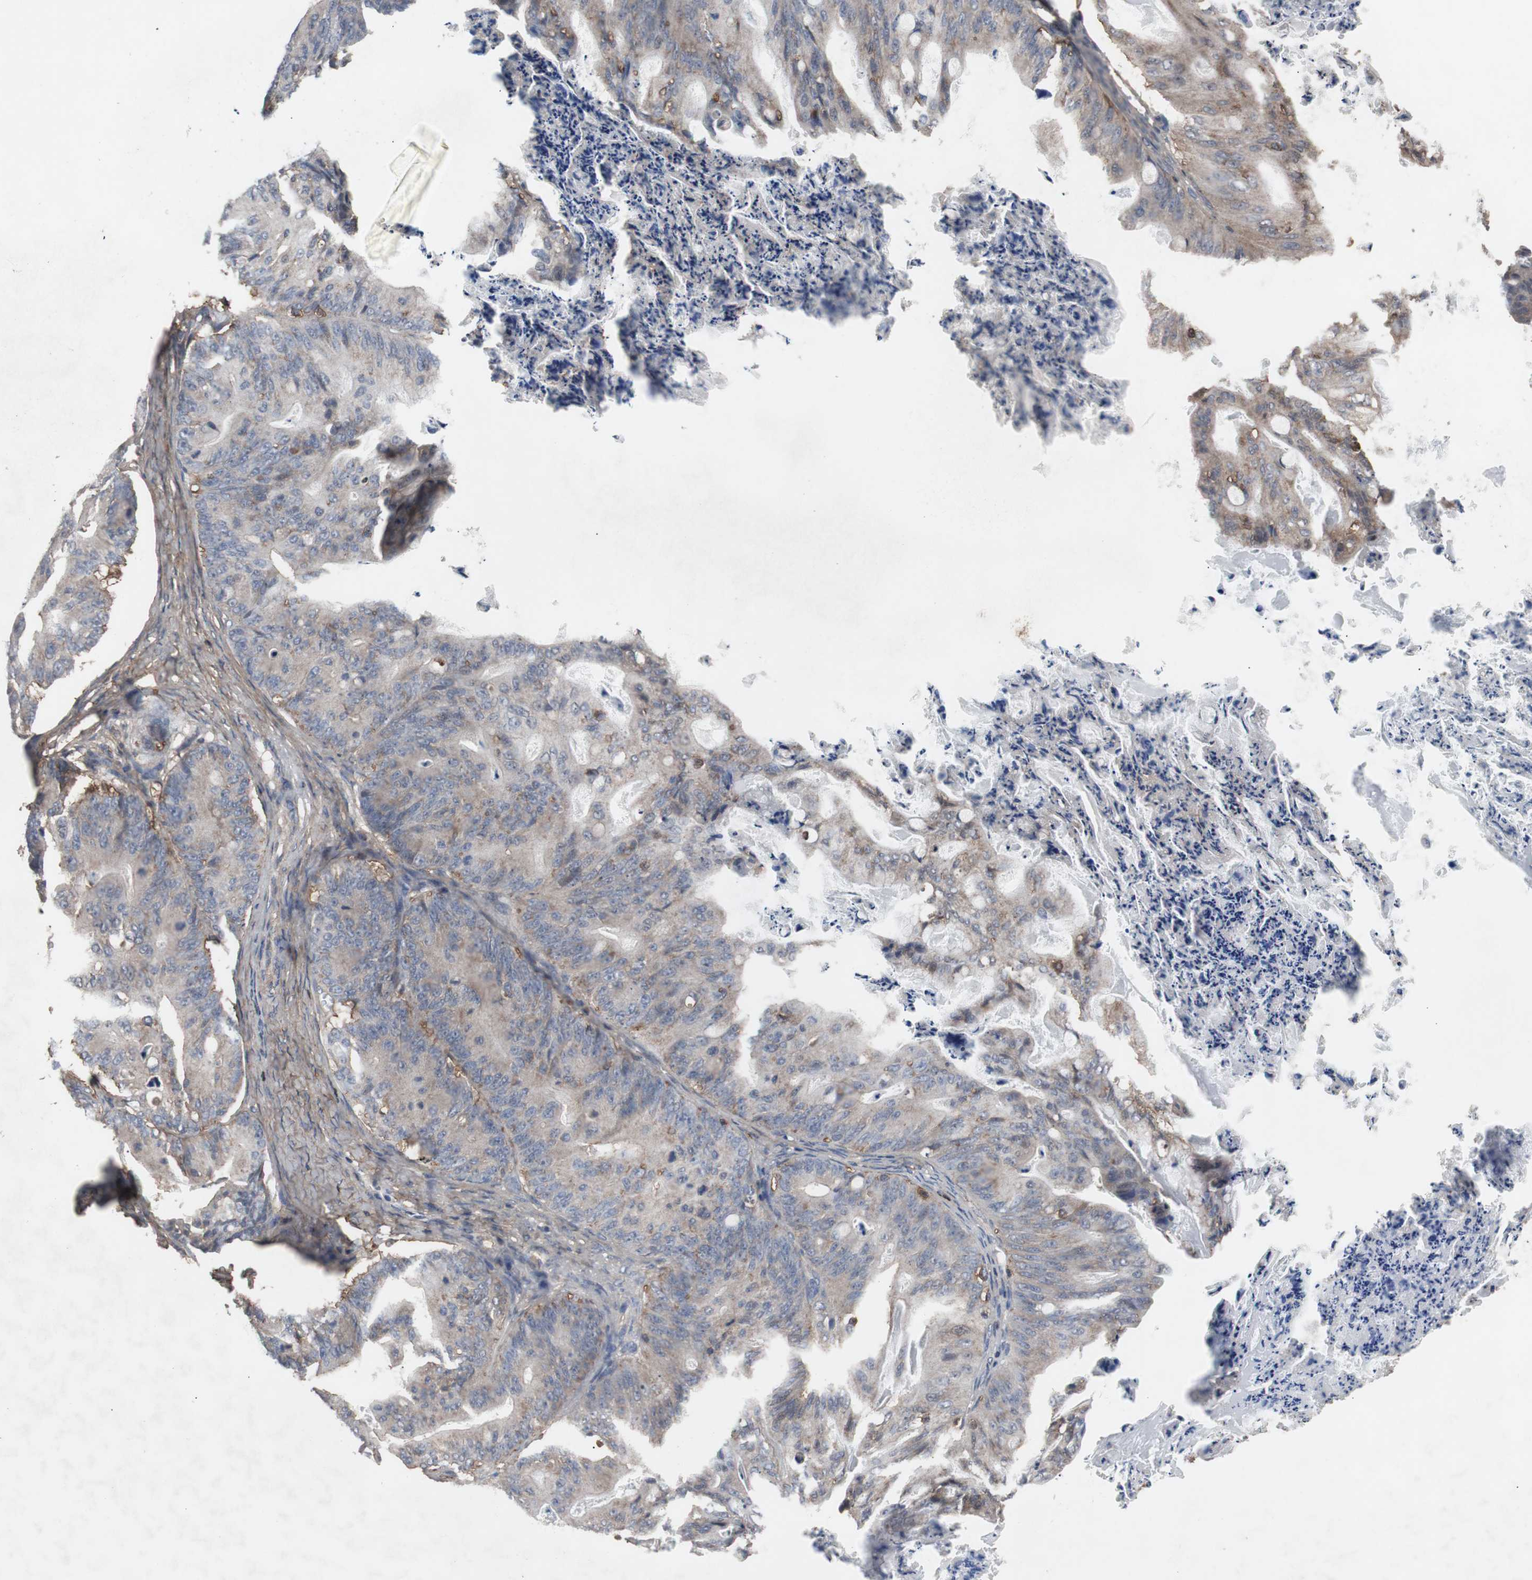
{"staining": {"intensity": "weak", "quantity": ">75%", "location": "cytoplasmic/membranous"}, "tissue": "ovarian cancer", "cell_type": "Tumor cells", "image_type": "cancer", "snomed": [{"axis": "morphology", "description": "Cystadenocarcinoma, mucinous, NOS"}, {"axis": "topography", "description": "Ovary"}], "caption": "An immunohistochemistry (IHC) micrograph of neoplastic tissue is shown. Protein staining in brown labels weak cytoplasmic/membranous positivity in mucinous cystadenocarcinoma (ovarian) within tumor cells. Nuclei are stained in blue.", "gene": "COL6A2", "patient": {"sex": "female", "age": 36}}